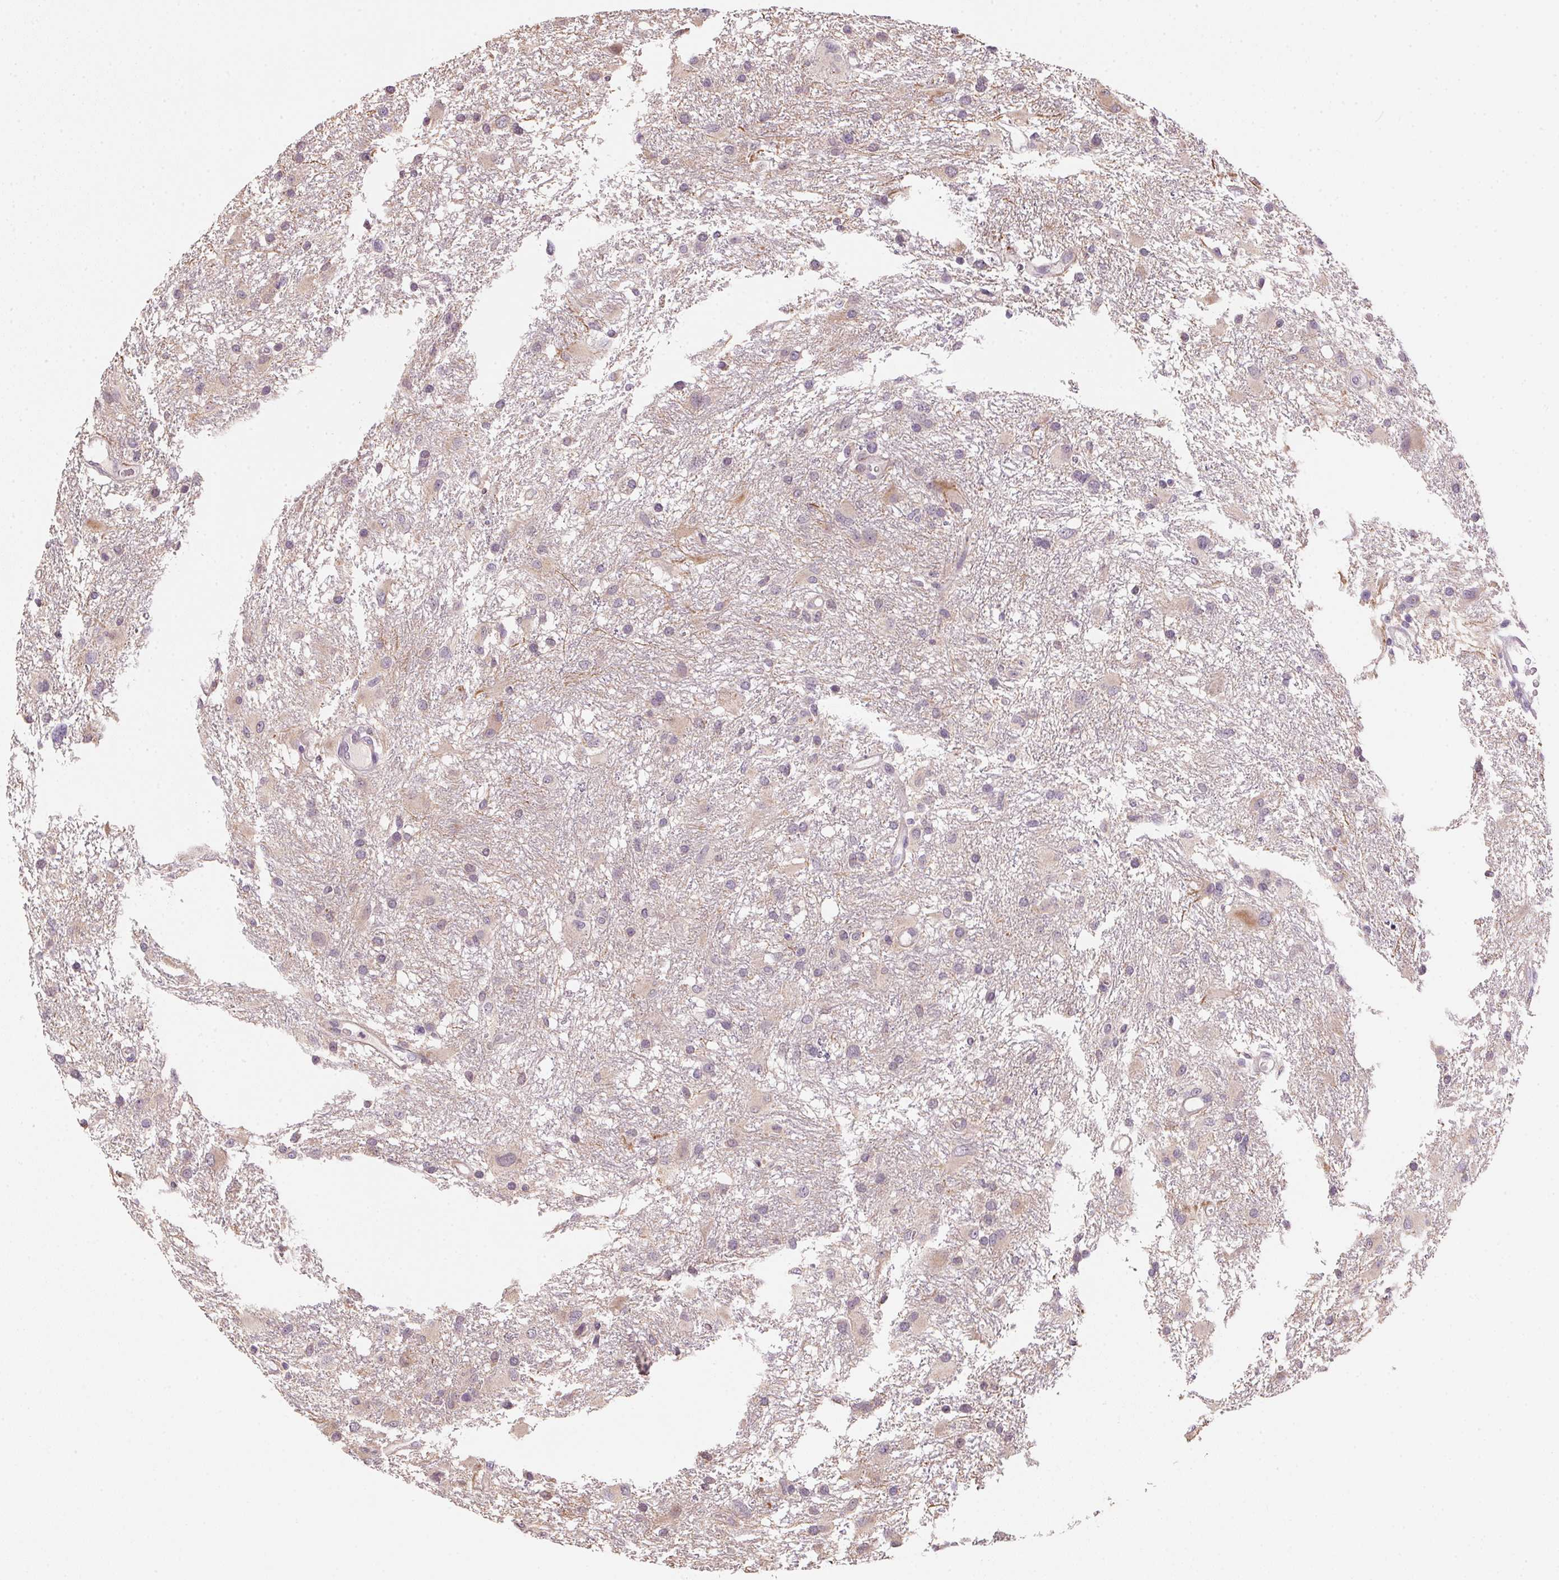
{"staining": {"intensity": "weak", "quantity": "<25%", "location": "cytoplasmic/membranous"}, "tissue": "glioma", "cell_type": "Tumor cells", "image_type": "cancer", "snomed": [{"axis": "morphology", "description": "Glioma, malignant, High grade"}, {"axis": "topography", "description": "Brain"}], "caption": "DAB (3,3'-diaminobenzidine) immunohistochemical staining of glioma demonstrates no significant positivity in tumor cells.", "gene": "ALDH8A1", "patient": {"sex": "male", "age": 53}}